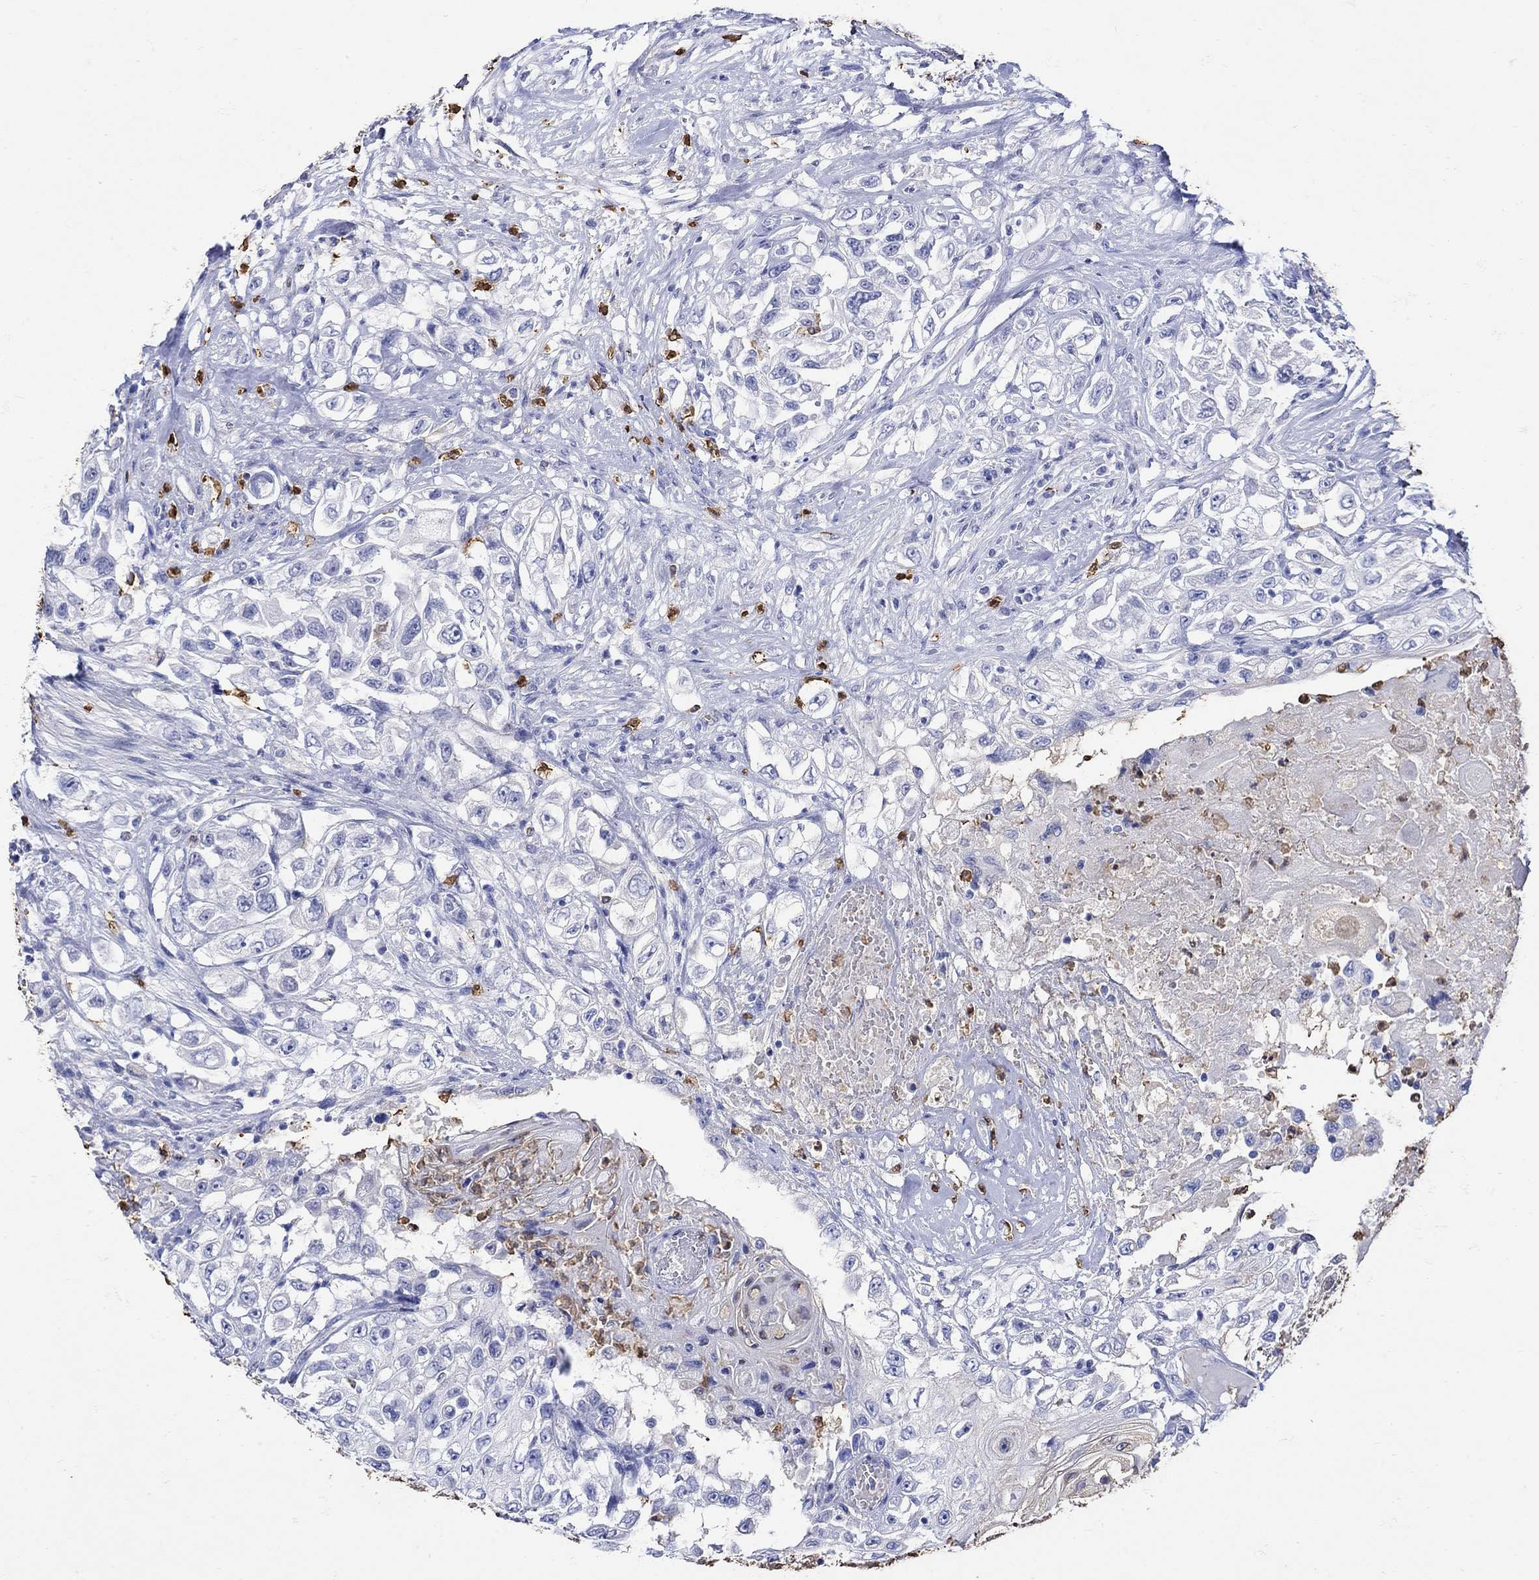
{"staining": {"intensity": "negative", "quantity": "none", "location": "none"}, "tissue": "urothelial cancer", "cell_type": "Tumor cells", "image_type": "cancer", "snomed": [{"axis": "morphology", "description": "Urothelial carcinoma, High grade"}, {"axis": "topography", "description": "Urinary bladder"}], "caption": "Urothelial carcinoma (high-grade) was stained to show a protein in brown. There is no significant positivity in tumor cells.", "gene": "LINGO3", "patient": {"sex": "female", "age": 56}}